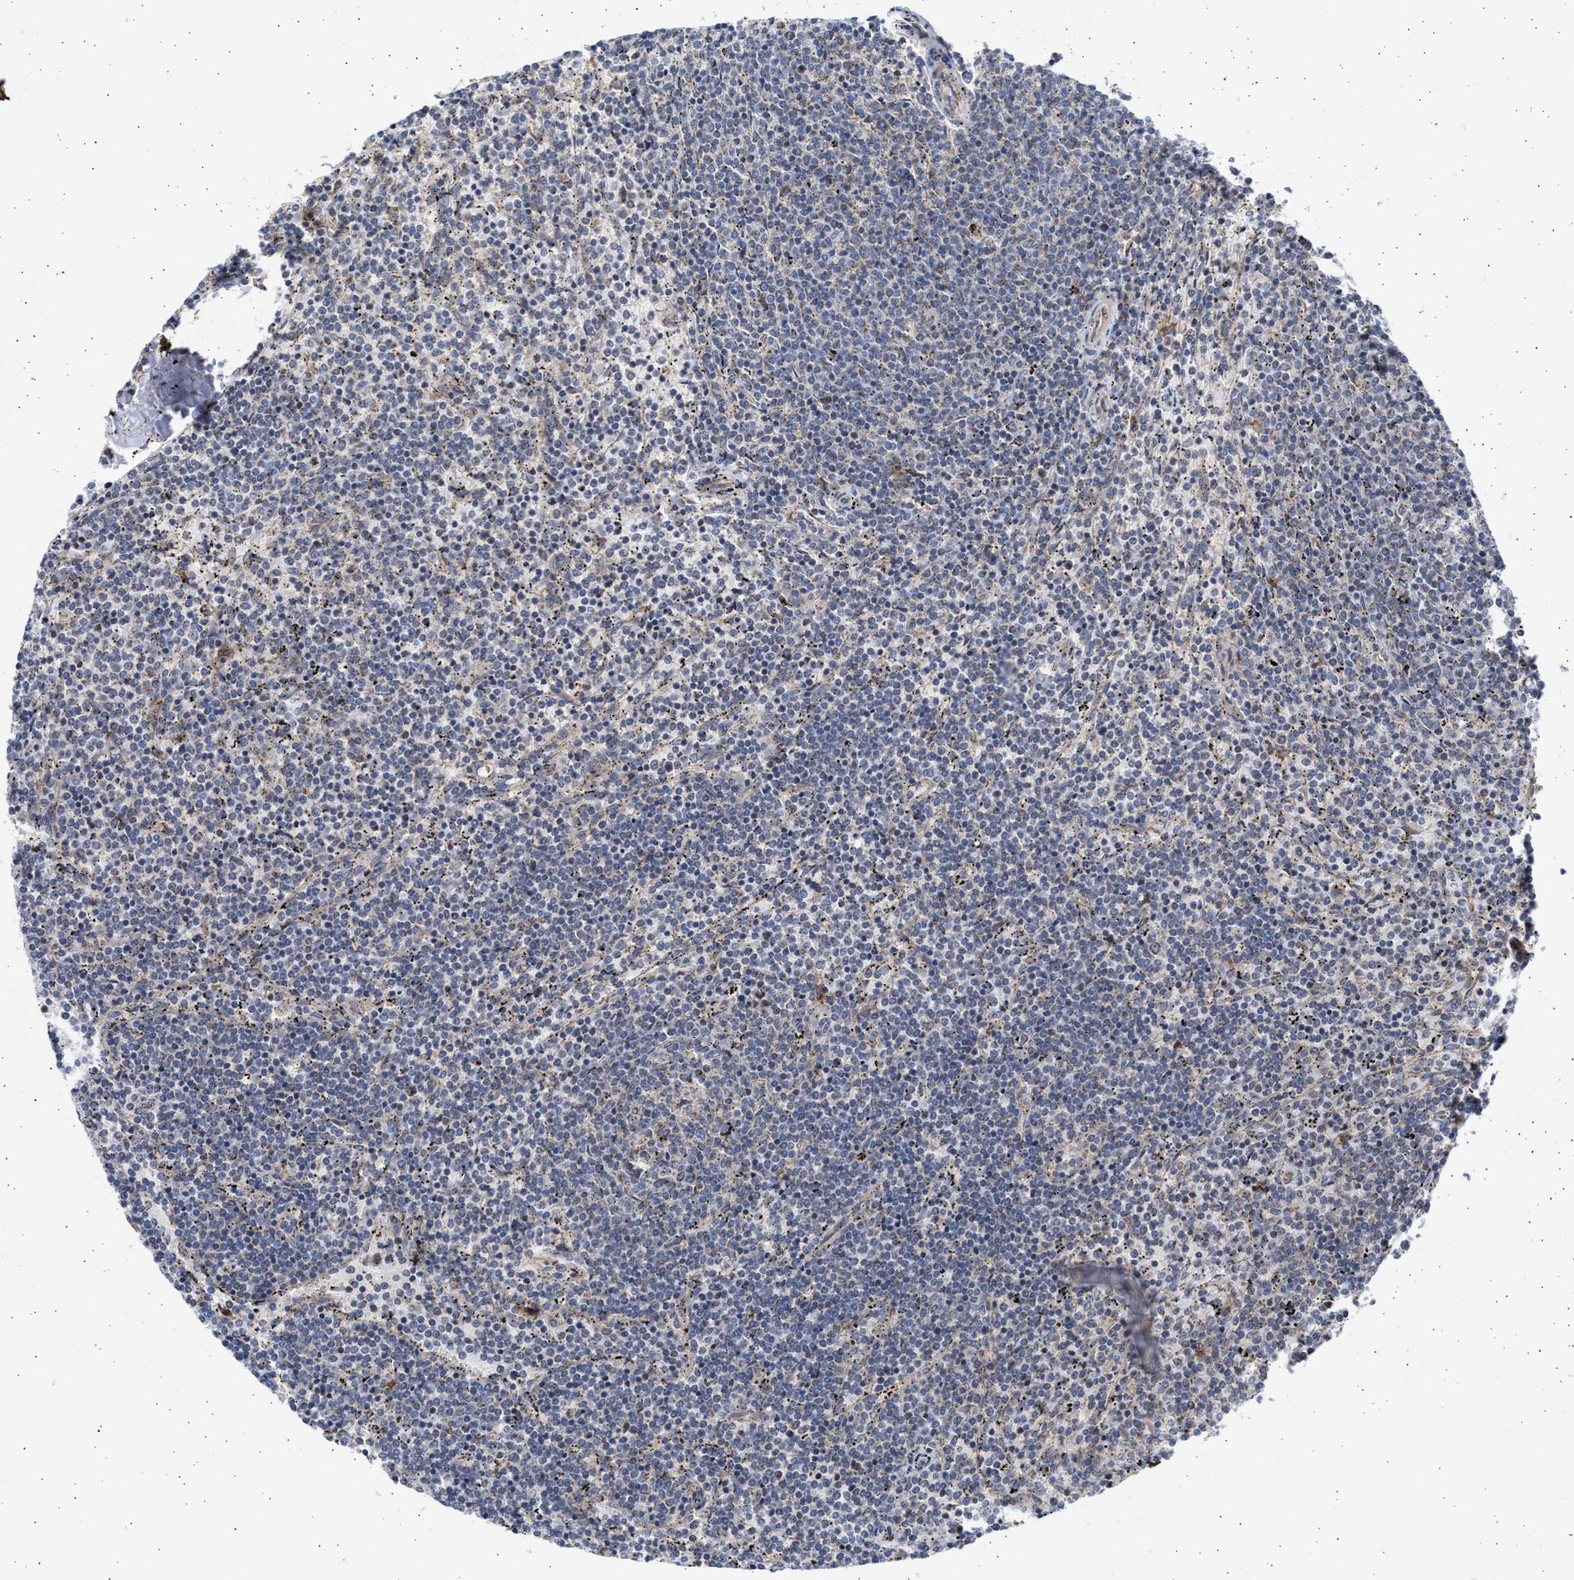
{"staining": {"intensity": "negative", "quantity": "none", "location": "none"}, "tissue": "lymphoma", "cell_type": "Tumor cells", "image_type": "cancer", "snomed": [{"axis": "morphology", "description": "Malignant lymphoma, non-Hodgkin's type, Low grade"}, {"axis": "topography", "description": "Spleen"}], "caption": "Histopathology image shows no significant protein staining in tumor cells of lymphoma.", "gene": "TTC19", "patient": {"sex": "female", "age": 50}}